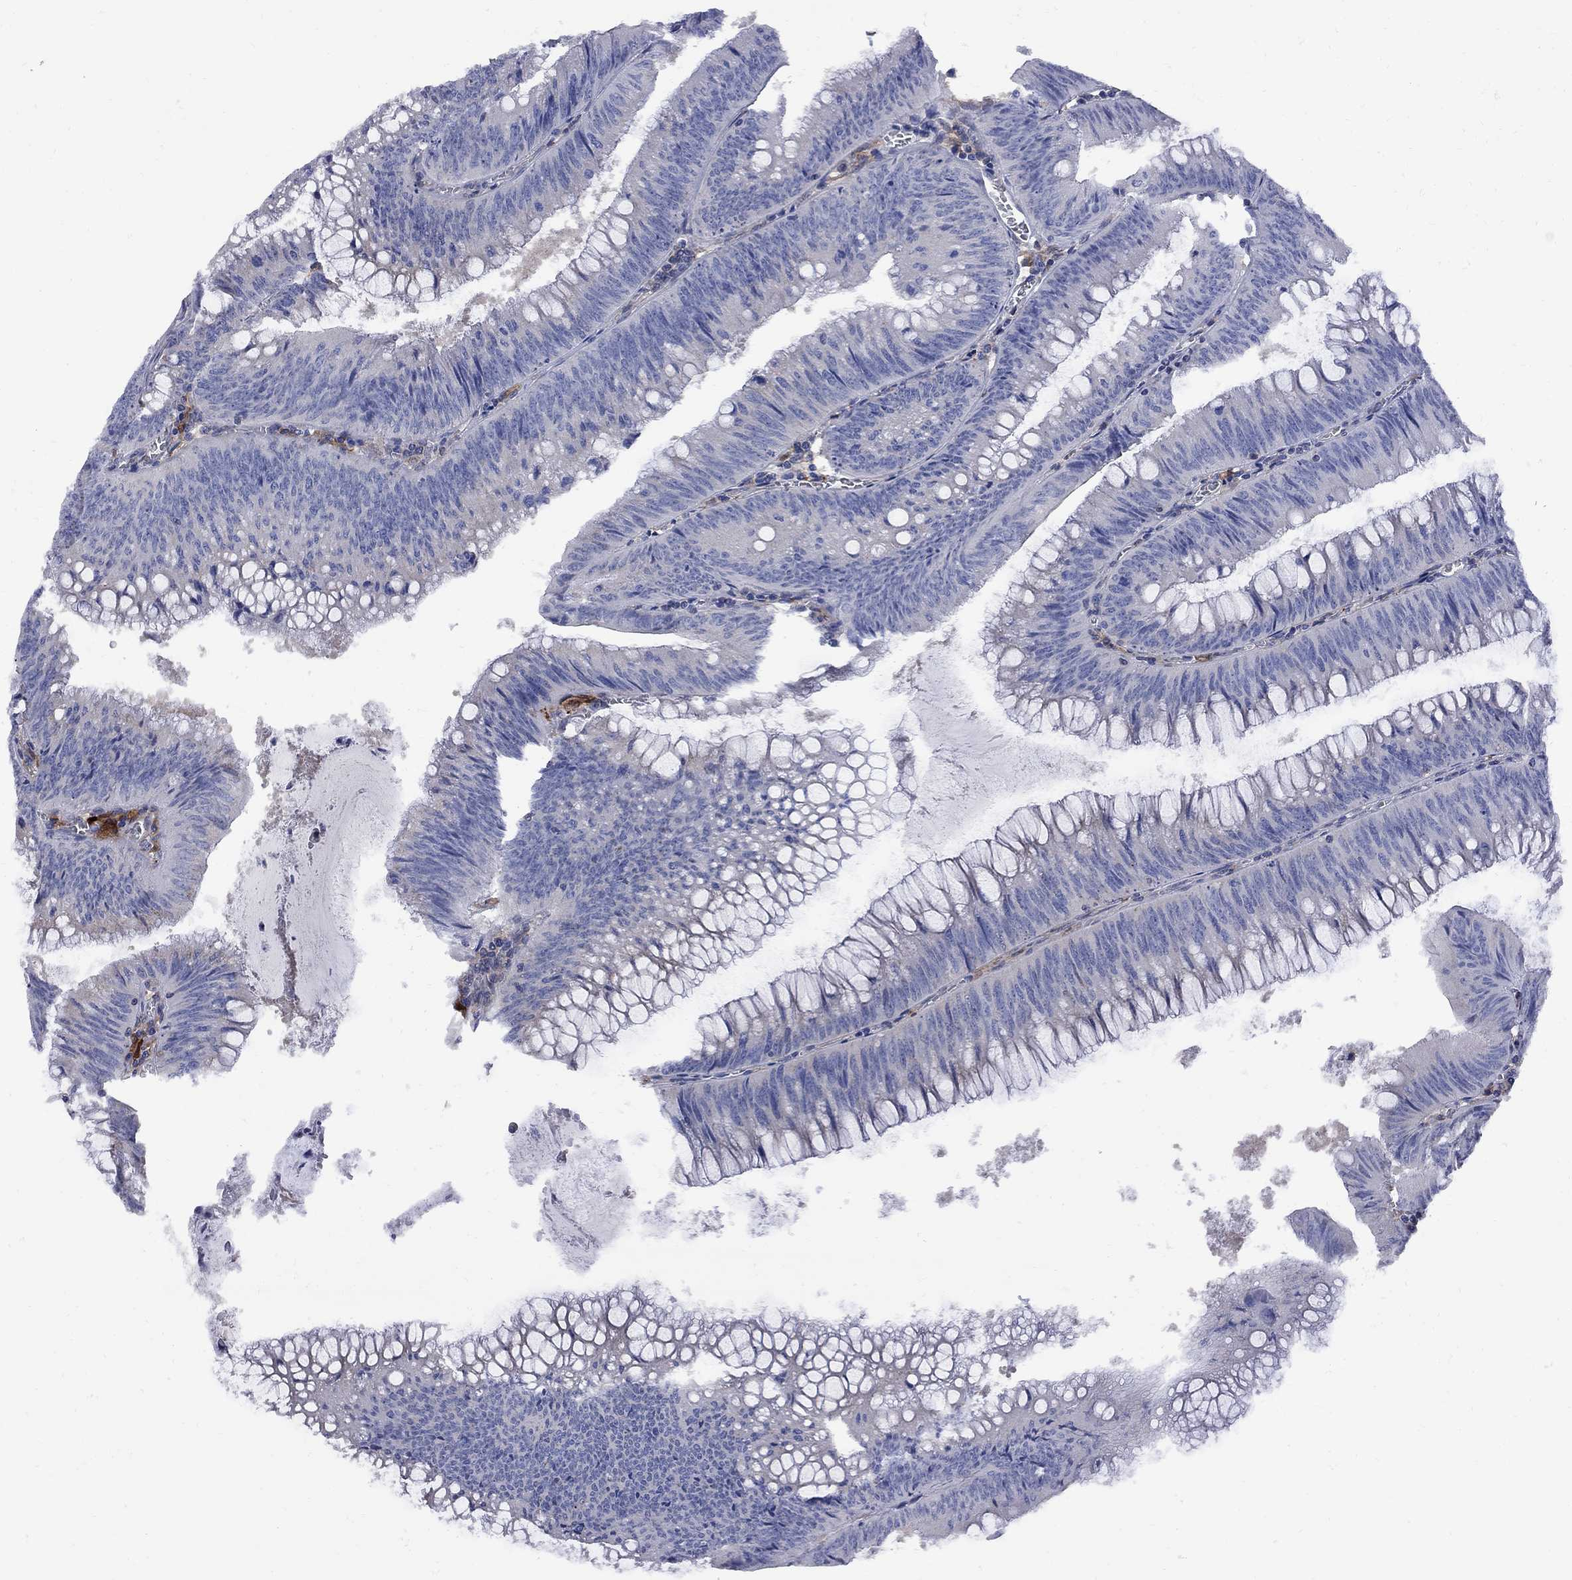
{"staining": {"intensity": "negative", "quantity": "none", "location": "none"}, "tissue": "colorectal cancer", "cell_type": "Tumor cells", "image_type": "cancer", "snomed": [{"axis": "morphology", "description": "Adenocarcinoma, NOS"}, {"axis": "topography", "description": "Rectum"}], "caption": "The immunohistochemistry (IHC) image has no significant expression in tumor cells of colorectal cancer (adenocarcinoma) tissue.", "gene": "MTHFR", "patient": {"sex": "female", "age": 72}}